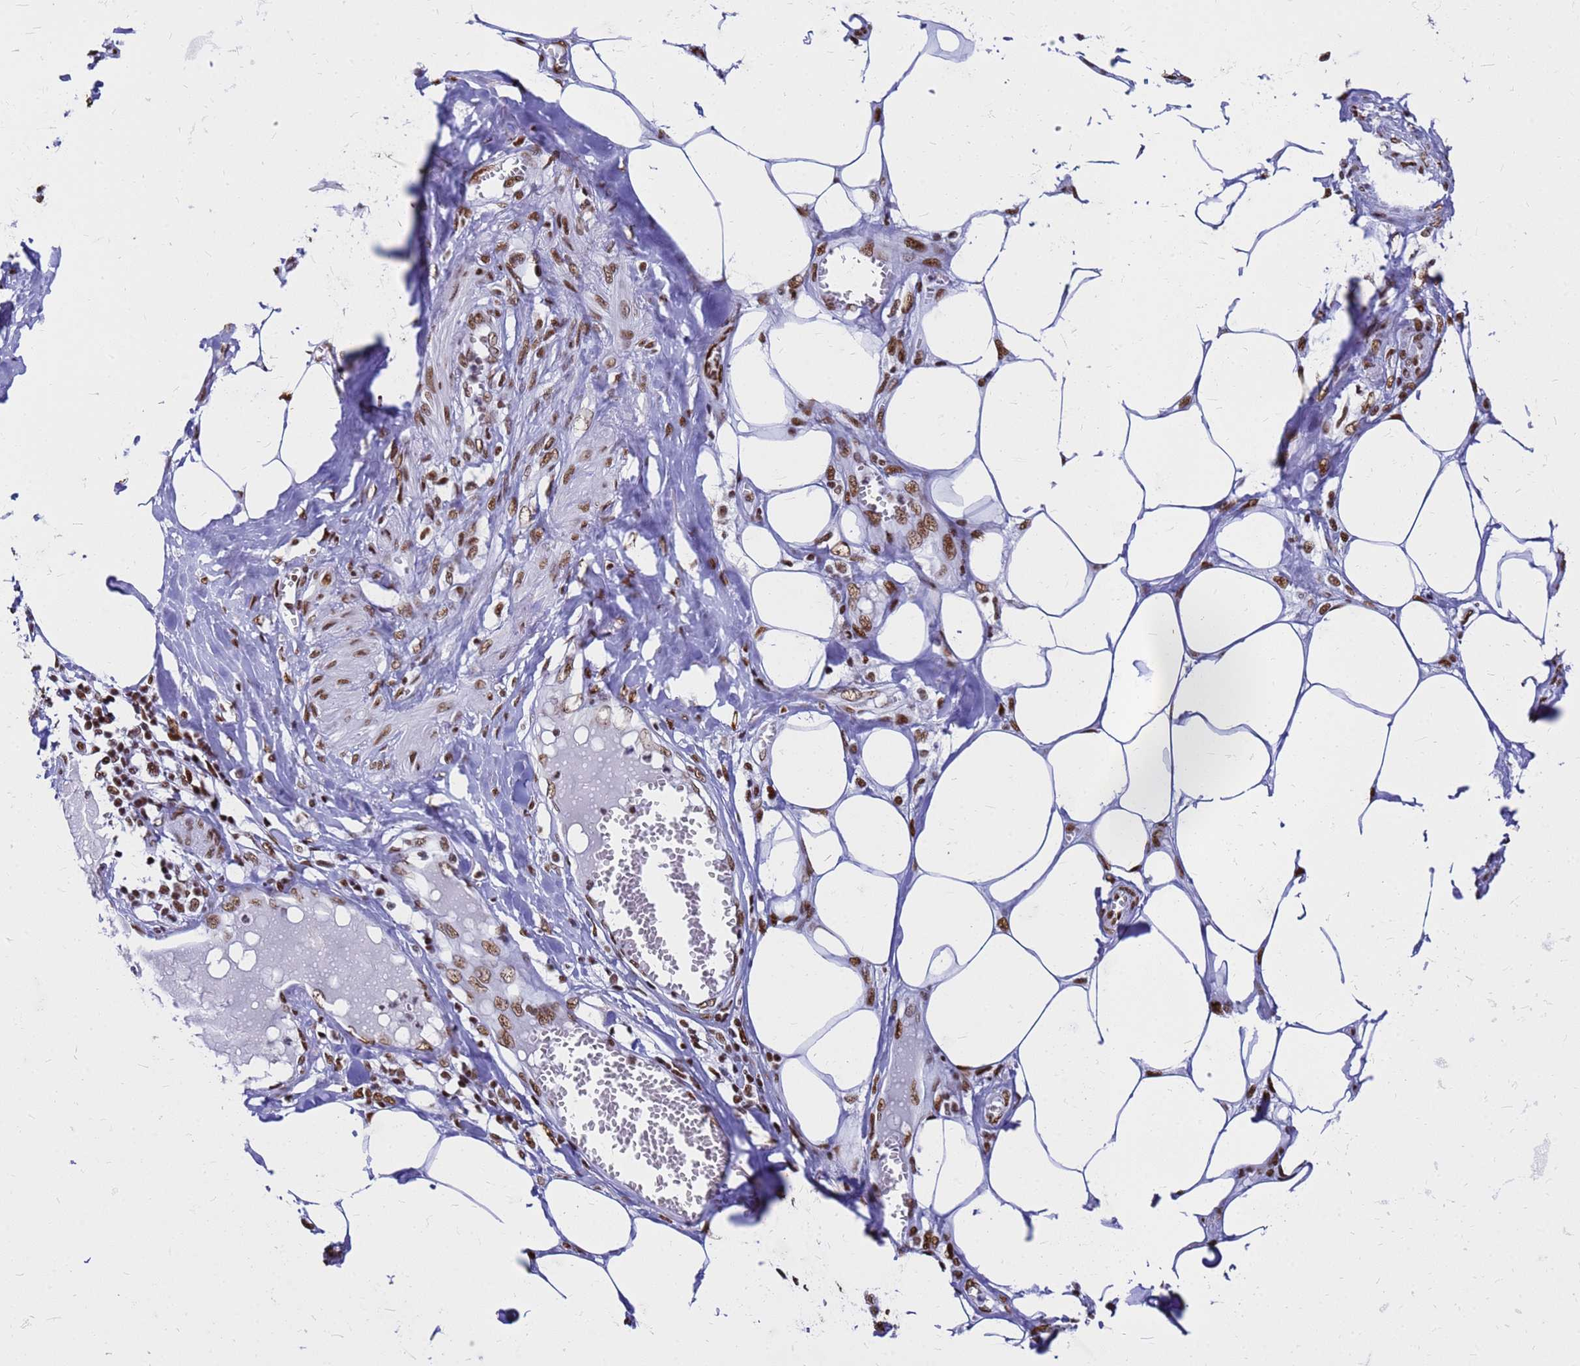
{"staining": {"intensity": "moderate", "quantity": ">75%", "location": "nuclear"}, "tissue": "skin cancer", "cell_type": "Tumor cells", "image_type": "cancer", "snomed": [{"axis": "morphology", "description": "Squamous cell carcinoma, NOS"}, {"axis": "topography", "description": "Skin"}, {"axis": "topography", "description": "Subcutis"}], "caption": "A histopathology image showing moderate nuclear positivity in about >75% of tumor cells in skin cancer (squamous cell carcinoma), as visualized by brown immunohistochemical staining.", "gene": "SART3", "patient": {"sex": "male", "age": 73}}